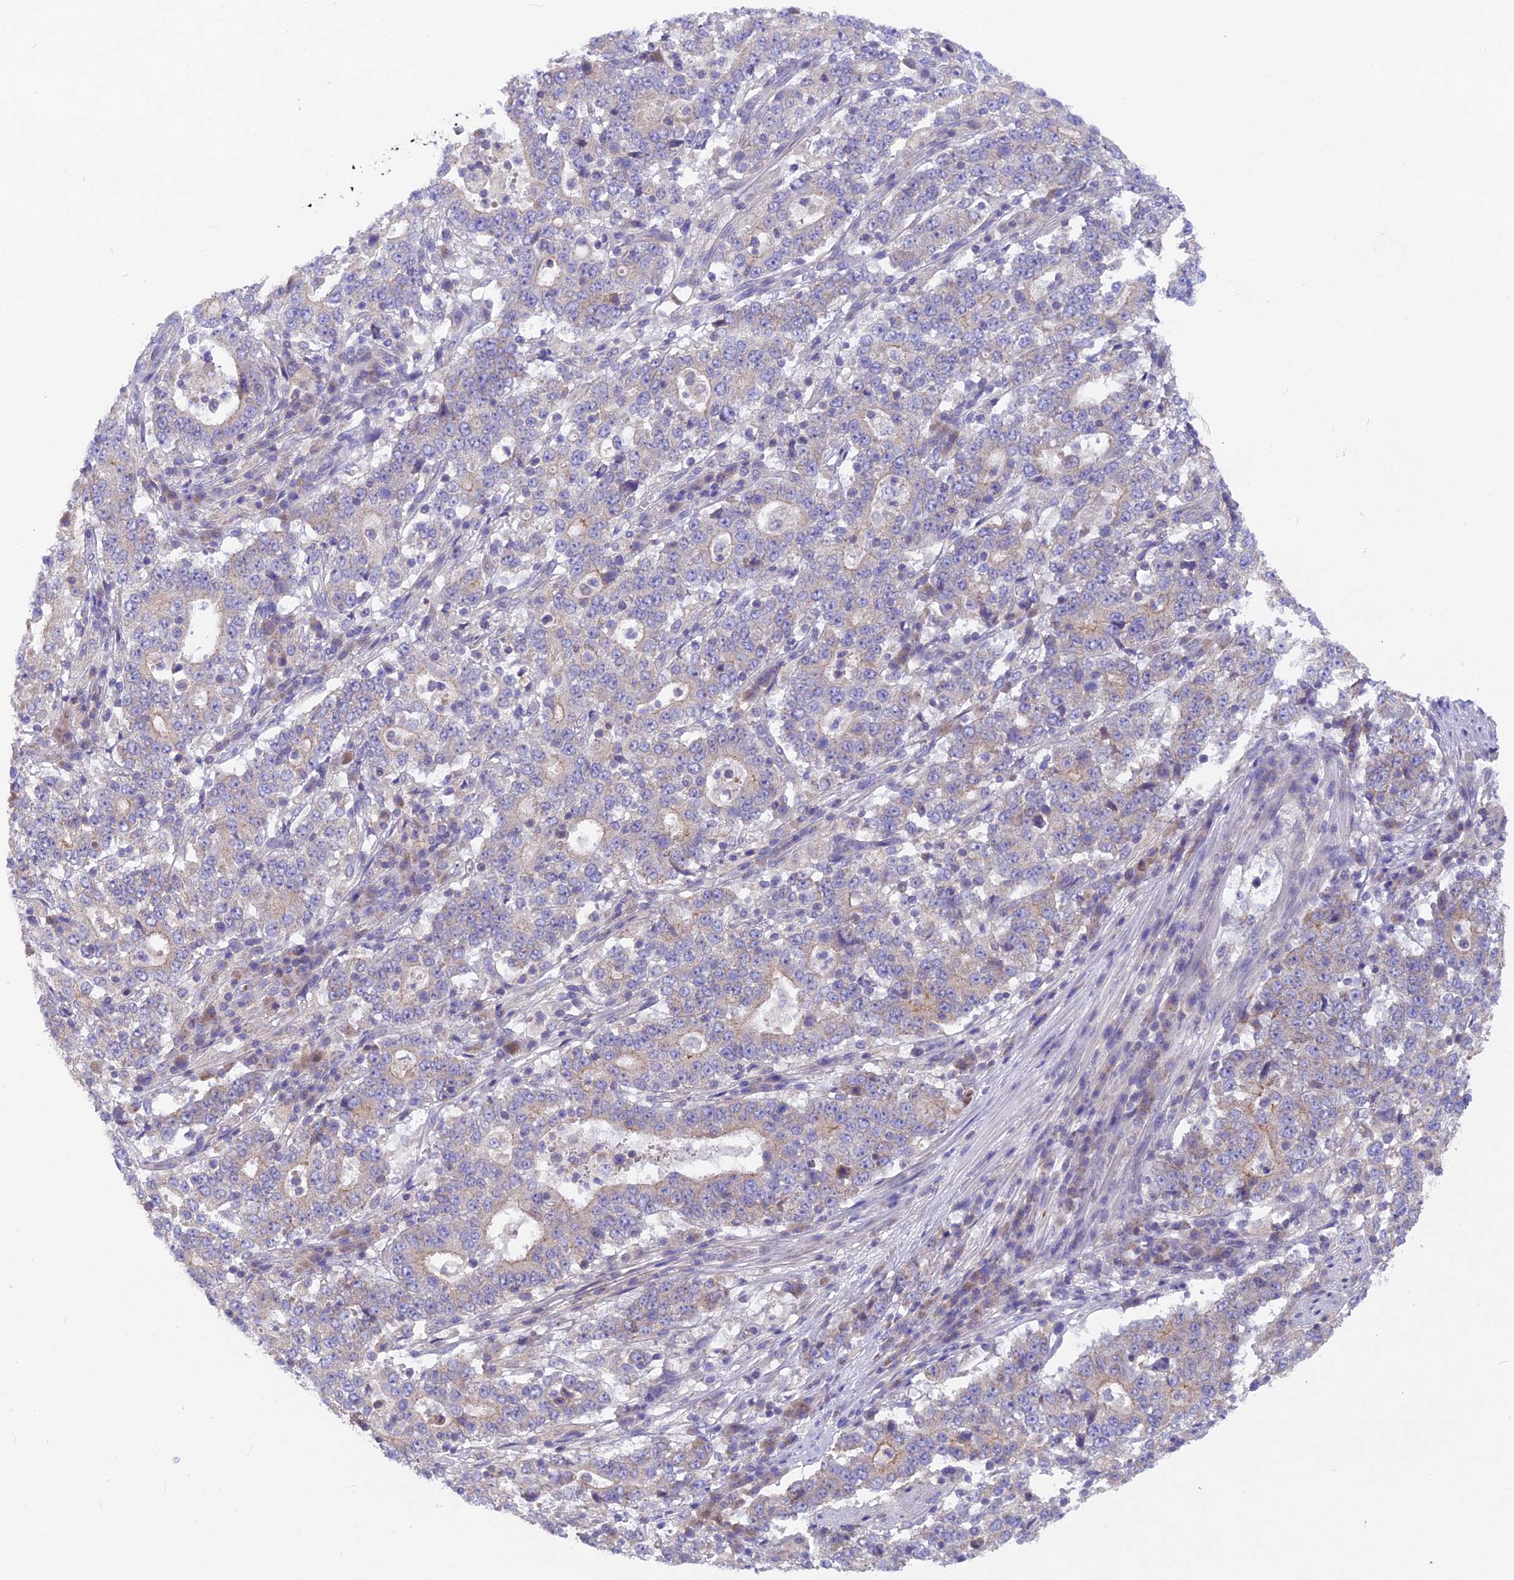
{"staining": {"intensity": "weak", "quantity": "<25%", "location": "cytoplasmic/membranous"}, "tissue": "stomach cancer", "cell_type": "Tumor cells", "image_type": "cancer", "snomed": [{"axis": "morphology", "description": "Adenocarcinoma, NOS"}, {"axis": "topography", "description": "Stomach"}], "caption": "Human stomach cancer (adenocarcinoma) stained for a protein using immunohistochemistry (IHC) reveals no expression in tumor cells.", "gene": "PZP", "patient": {"sex": "male", "age": 59}}